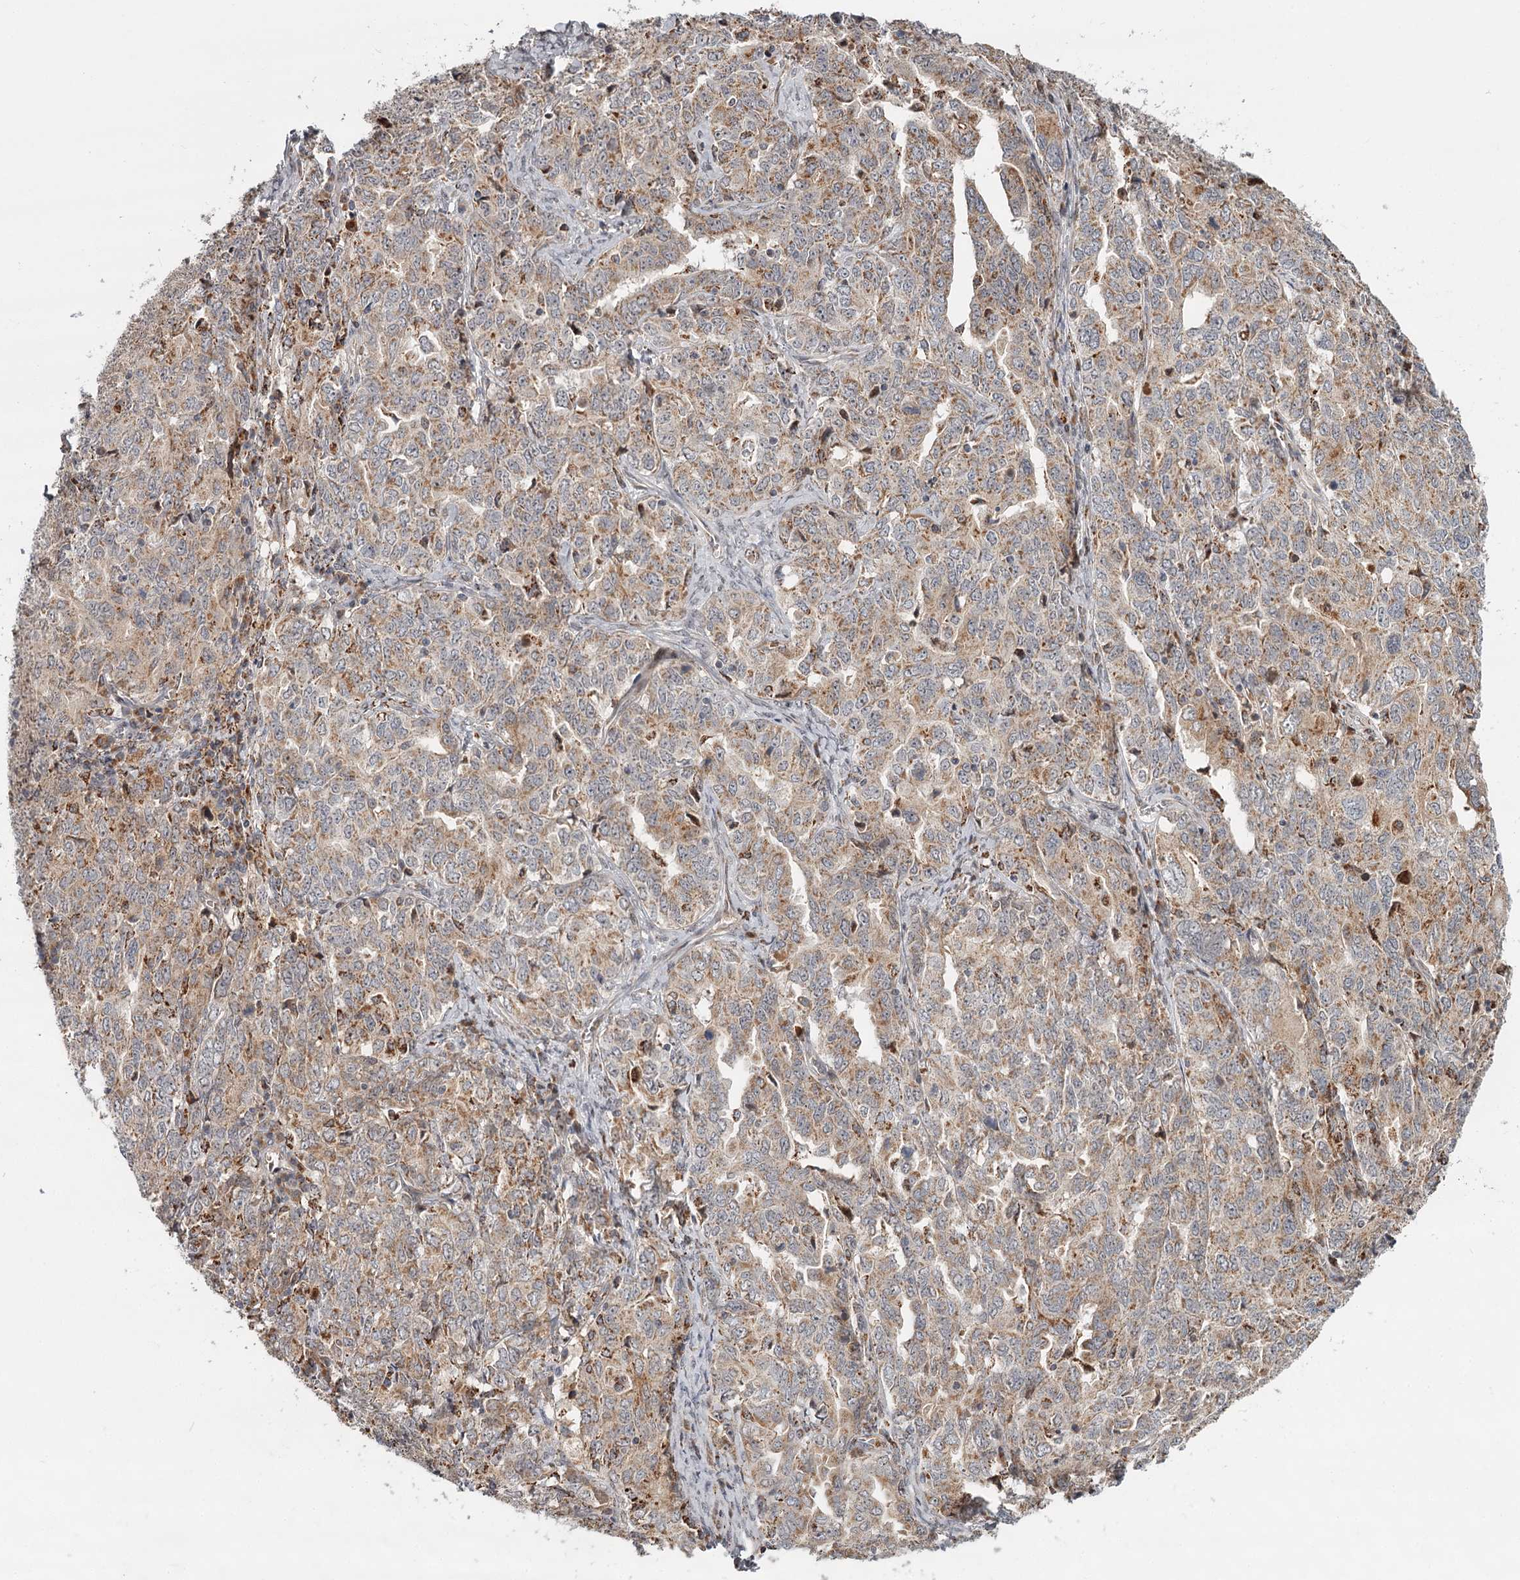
{"staining": {"intensity": "moderate", "quantity": "25%-75%", "location": "cytoplasmic/membranous"}, "tissue": "ovarian cancer", "cell_type": "Tumor cells", "image_type": "cancer", "snomed": [{"axis": "morphology", "description": "Carcinoma, endometroid"}, {"axis": "topography", "description": "Ovary"}], "caption": "Human ovarian cancer (endometroid carcinoma) stained for a protein (brown) exhibits moderate cytoplasmic/membranous positive staining in about 25%-75% of tumor cells.", "gene": "CDC123", "patient": {"sex": "female", "age": 62}}